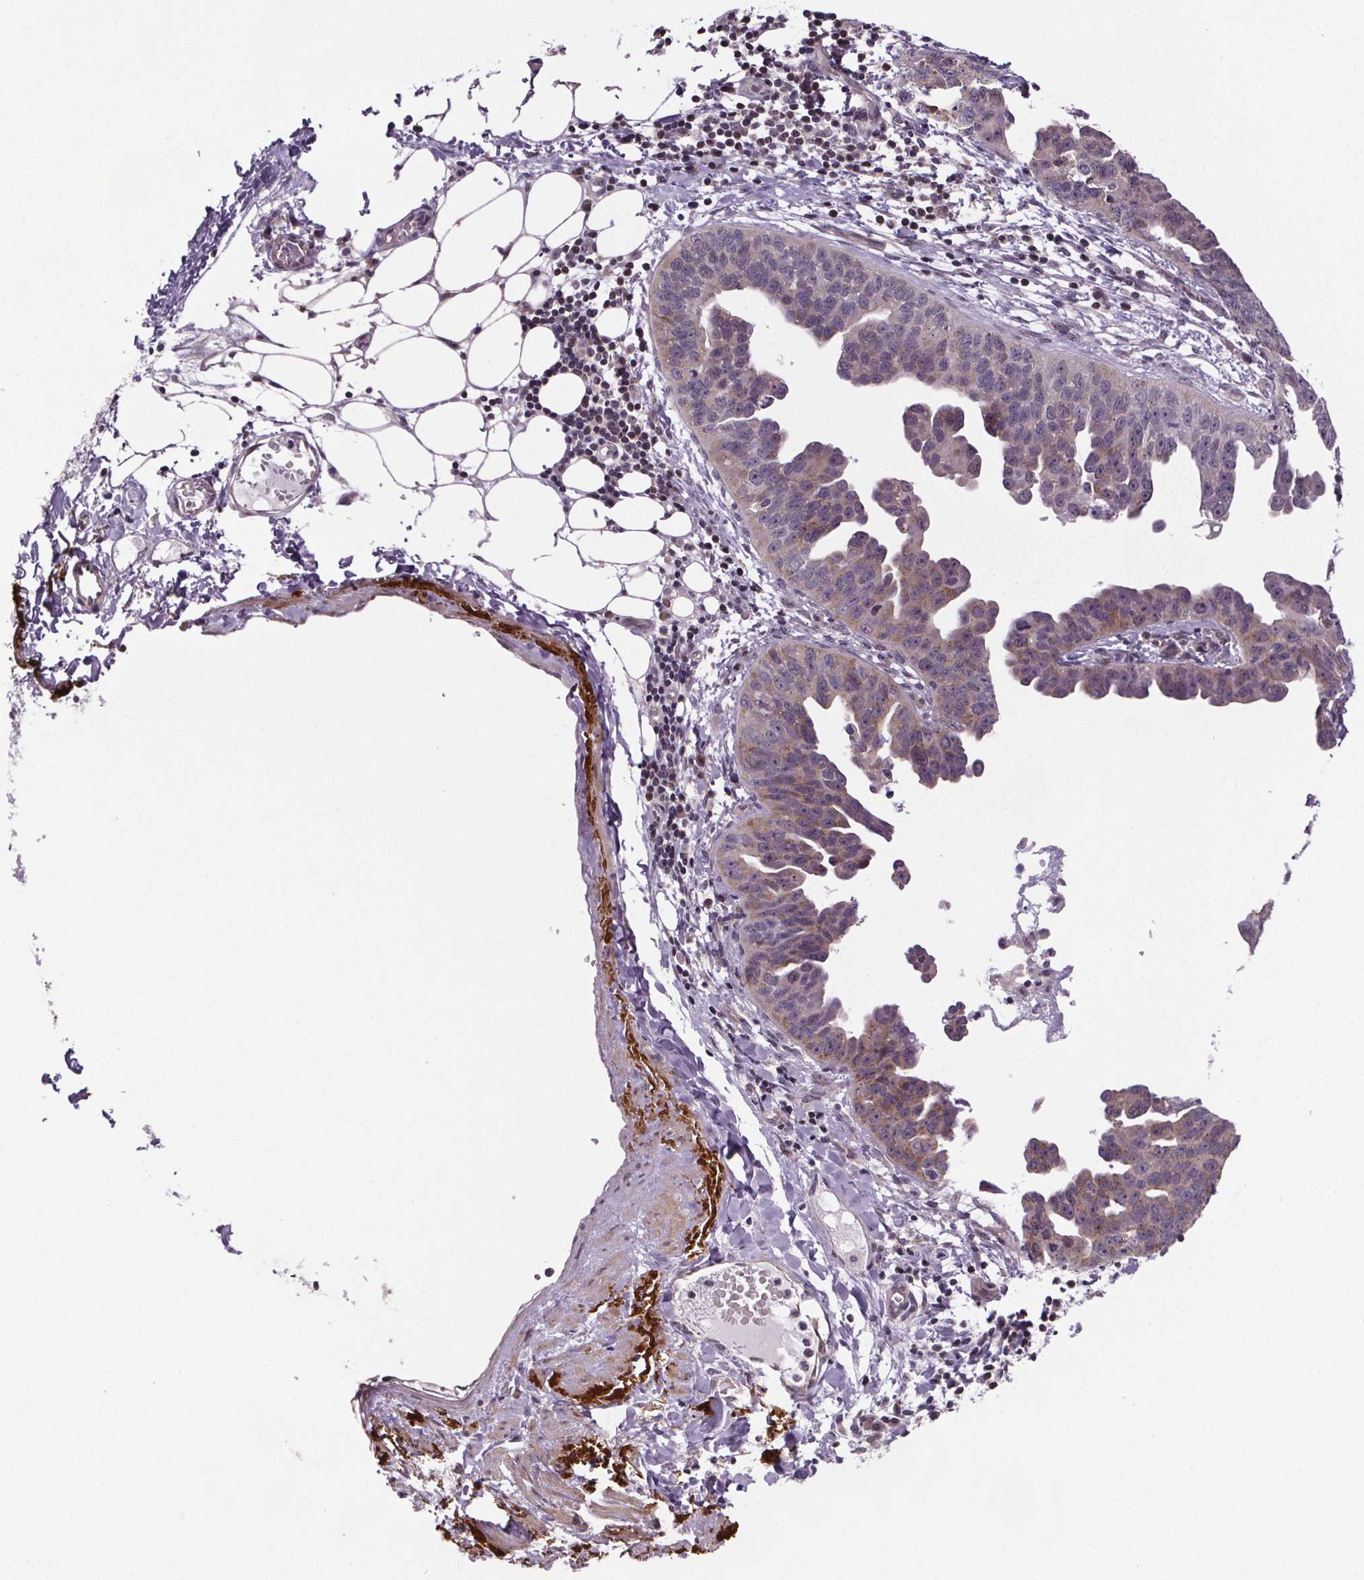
{"staining": {"intensity": "weak", "quantity": "<25%", "location": "cytoplasmic/membranous"}, "tissue": "ovarian cancer", "cell_type": "Tumor cells", "image_type": "cancer", "snomed": [{"axis": "morphology", "description": "Cystadenocarcinoma, serous, NOS"}, {"axis": "topography", "description": "Ovary"}], "caption": "Protein analysis of ovarian serous cystadenocarcinoma displays no significant staining in tumor cells.", "gene": "TTC12", "patient": {"sex": "female", "age": 75}}